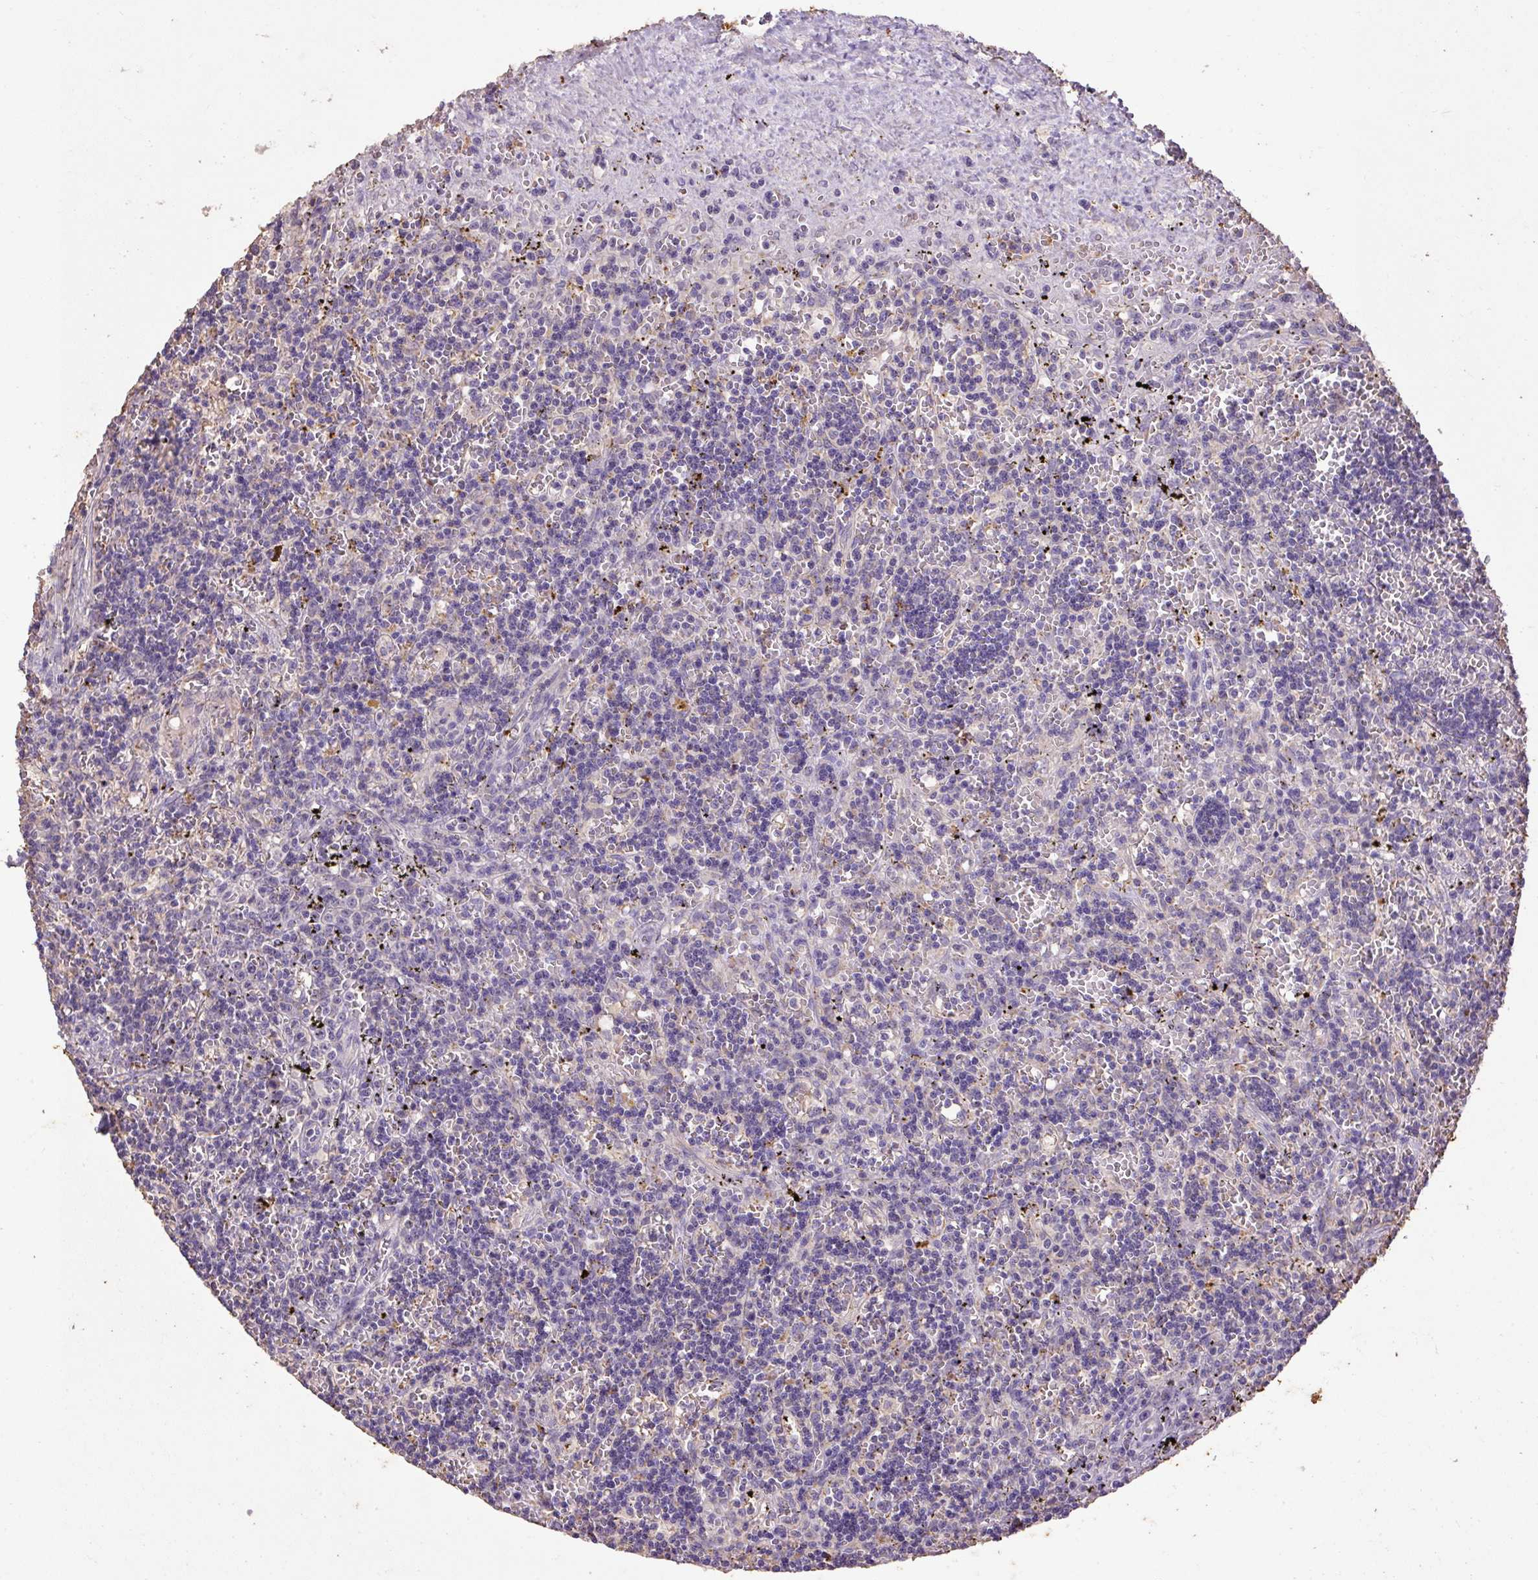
{"staining": {"intensity": "negative", "quantity": "none", "location": "none"}, "tissue": "lymphoma", "cell_type": "Tumor cells", "image_type": "cancer", "snomed": [{"axis": "morphology", "description": "Malignant lymphoma, non-Hodgkin's type, Low grade"}, {"axis": "topography", "description": "Spleen"}], "caption": "DAB immunohistochemical staining of low-grade malignant lymphoma, non-Hodgkin's type demonstrates no significant positivity in tumor cells.", "gene": "LRTM2", "patient": {"sex": "male", "age": 60}}